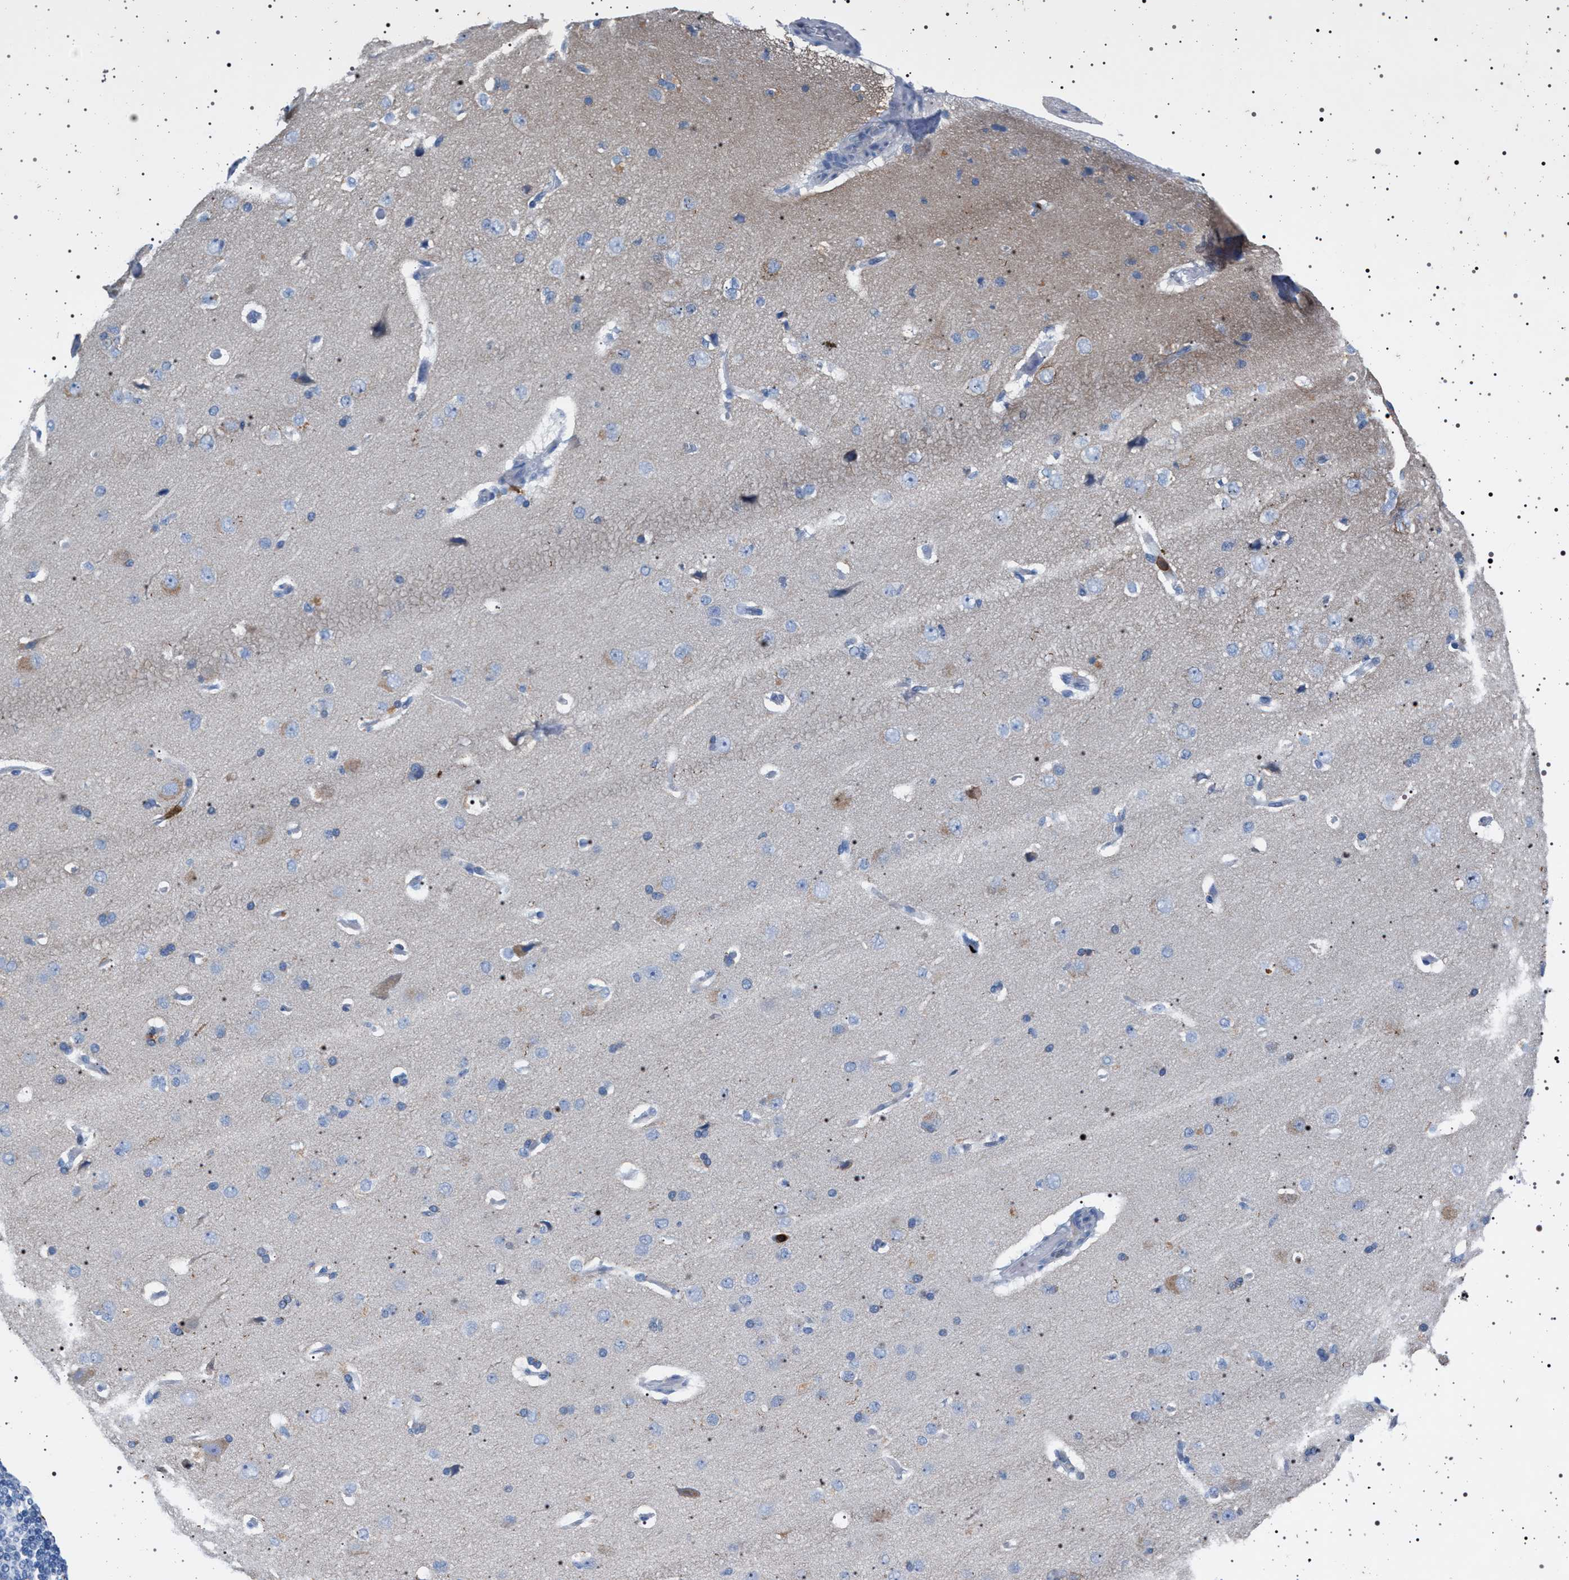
{"staining": {"intensity": "negative", "quantity": "none", "location": "none"}, "tissue": "cerebral cortex", "cell_type": "Endothelial cells", "image_type": "normal", "snomed": [{"axis": "morphology", "description": "Normal tissue, NOS"}, {"axis": "topography", "description": "Cerebral cortex"}], "caption": "High magnification brightfield microscopy of benign cerebral cortex stained with DAB (brown) and counterstained with hematoxylin (blue): endothelial cells show no significant expression. (DAB immunohistochemistry with hematoxylin counter stain).", "gene": "NAT9", "patient": {"sex": "male", "age": 62}}